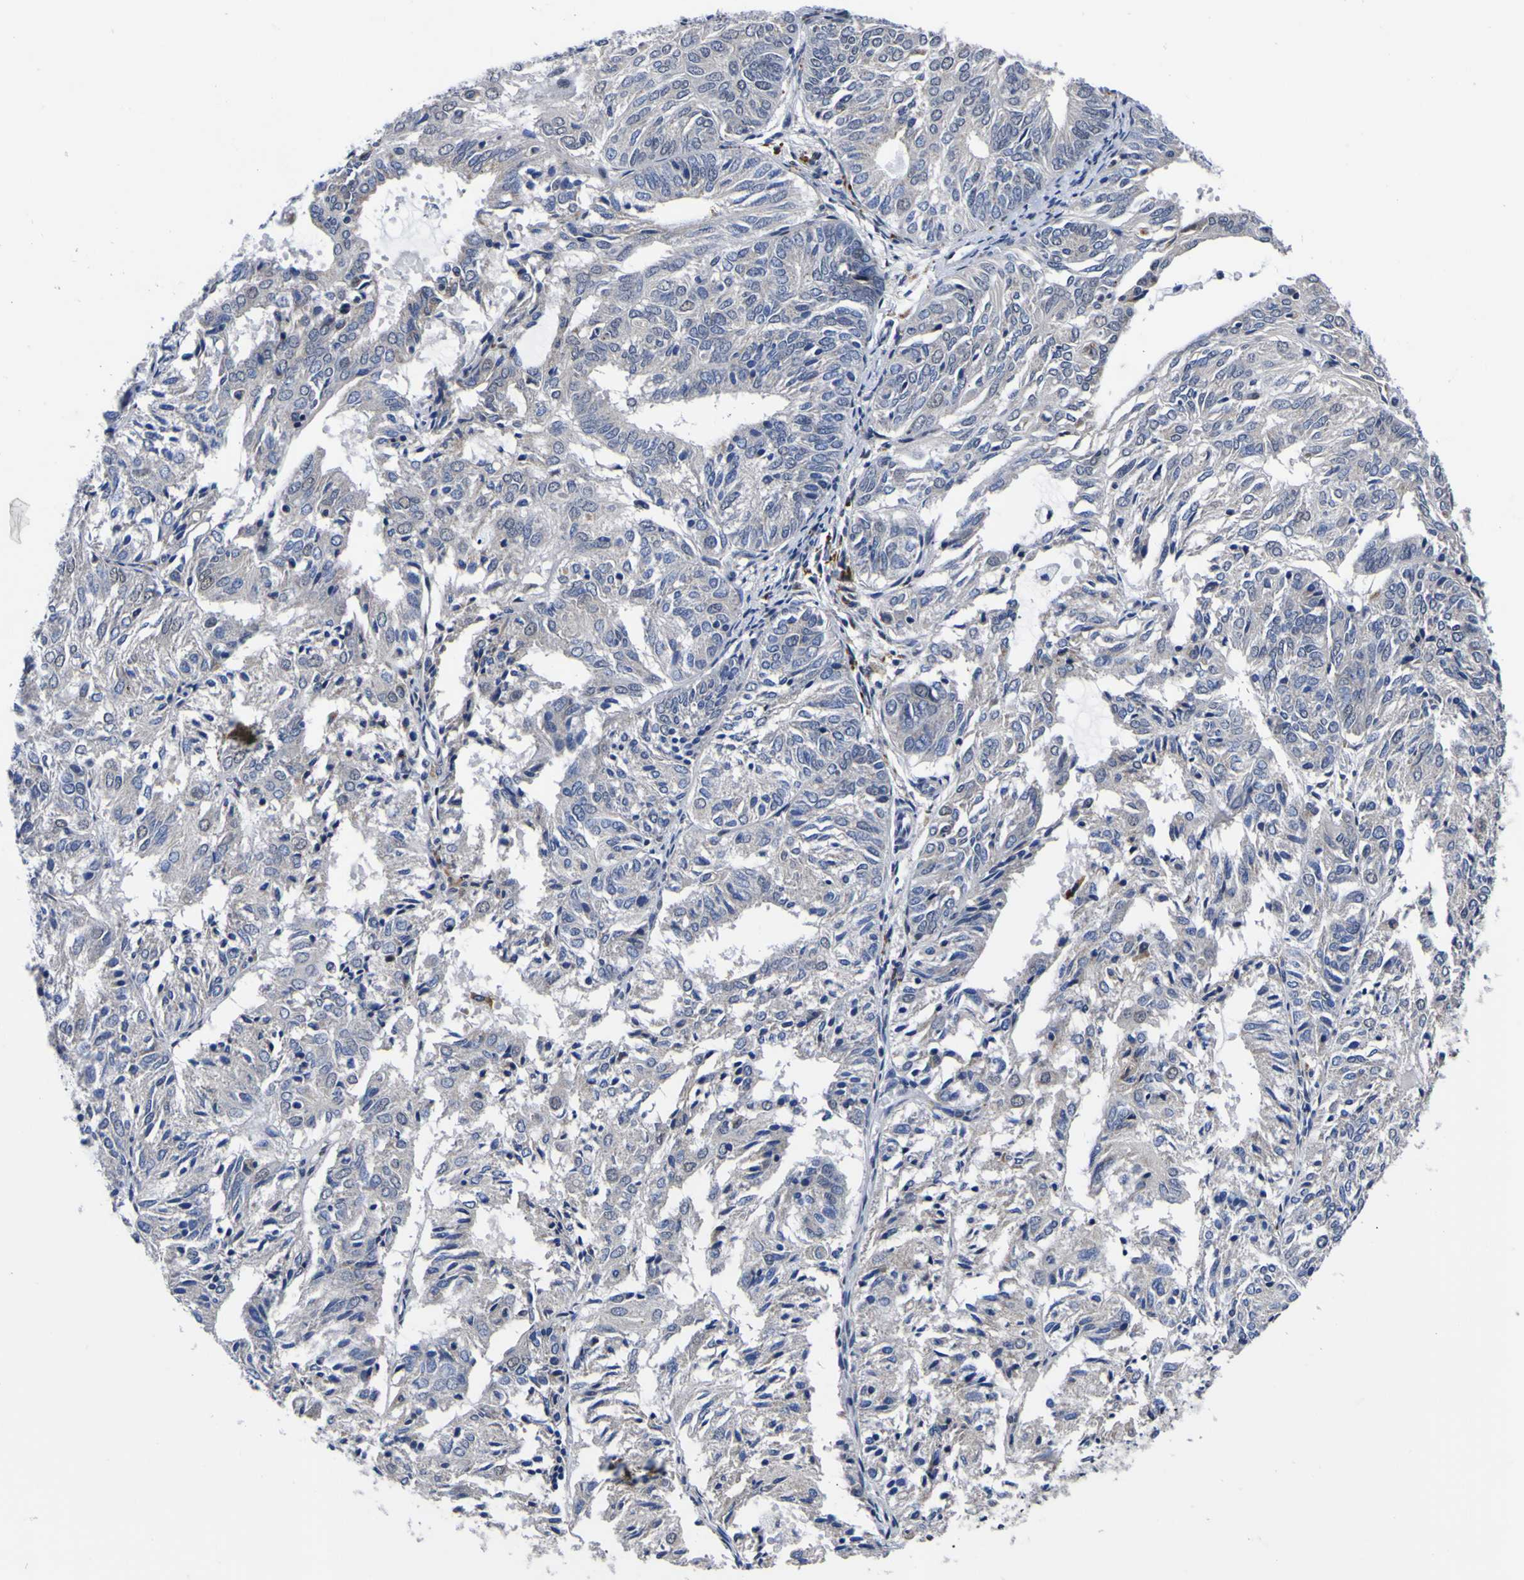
{"staining": {"intensity": "negative", "quantity": "none", "location": "none"}, "tissue": "endometrial cancer", "cell_type": "Tumor cells", "image_type": "cancer", "snomed": [{"axis": "morphology", "description": "Adenocarcinoma, NOS"}, {"axis": "topography", "description": "Uterus"}], "caption": "Immunohistochemistry of human adenocarcinoma (endometrial) shows no positivity in tumor cells.", "gene": "IGFLR1", "patient": {"sex": "female", "age": 60}}